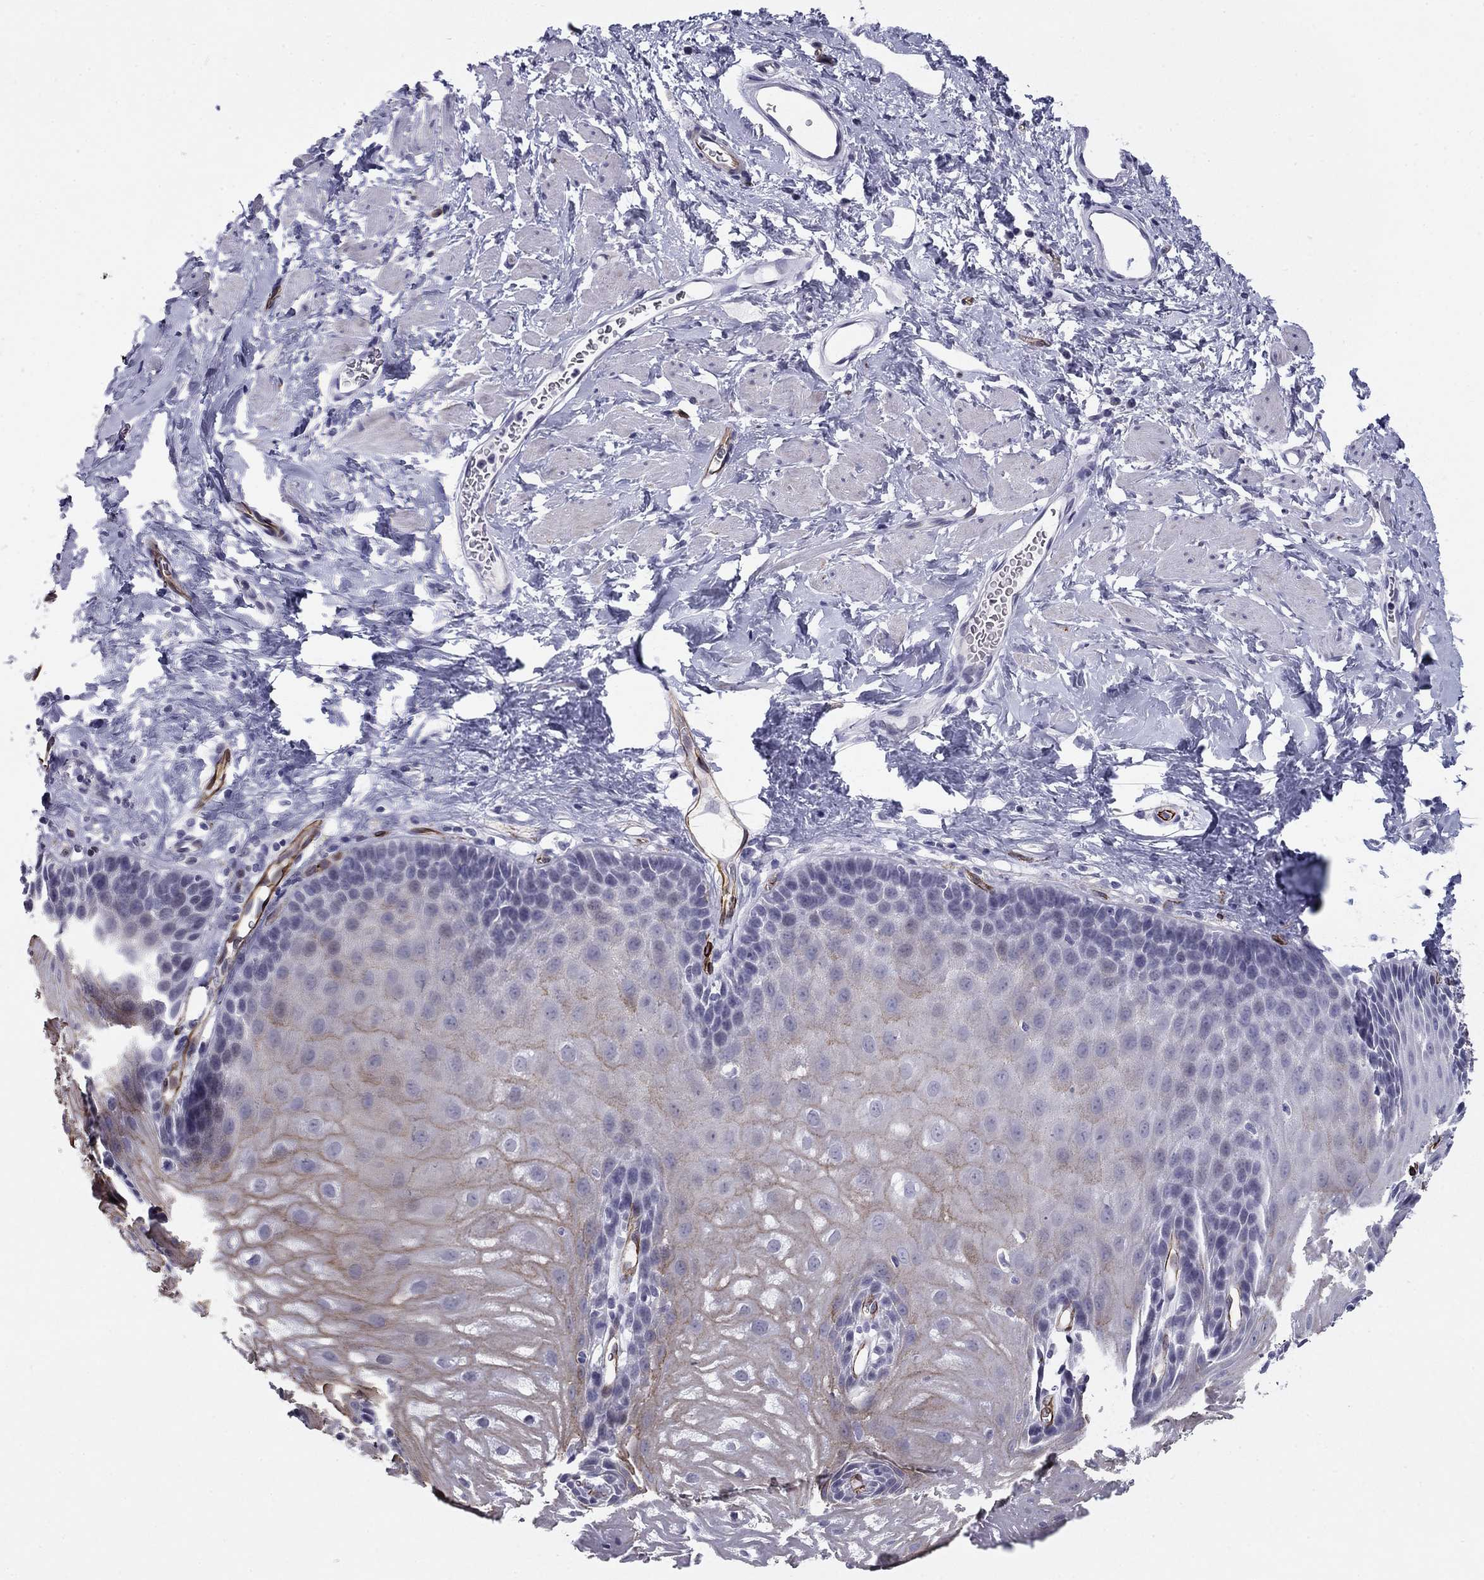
{"staining": {"intensity": "negative", "quantity": "none", "location": "none"}, "tissue": "esophagus", "cell_type": "Squamous epithelial cells", "image_type": "normal", "snomed": [{"axis": "morphology", "description": "Normal tissue, NOS"}, {"axis": "topography", "description": "Esophagus"}], "caption": "Immunohistochemistry histopathology image of normal esophagus: human esophagus stained with DAB displays no significant protein staining in squamous epithelial cells. Brightfield microscopy of immunohistochemistry stained with DAB (3,3'-diaminobenzidine) (brown) and hematoxylin (blue), captured at high magnification.", "gene": "ANKS4B", "patient": {"sex": "male", "age": 64}}